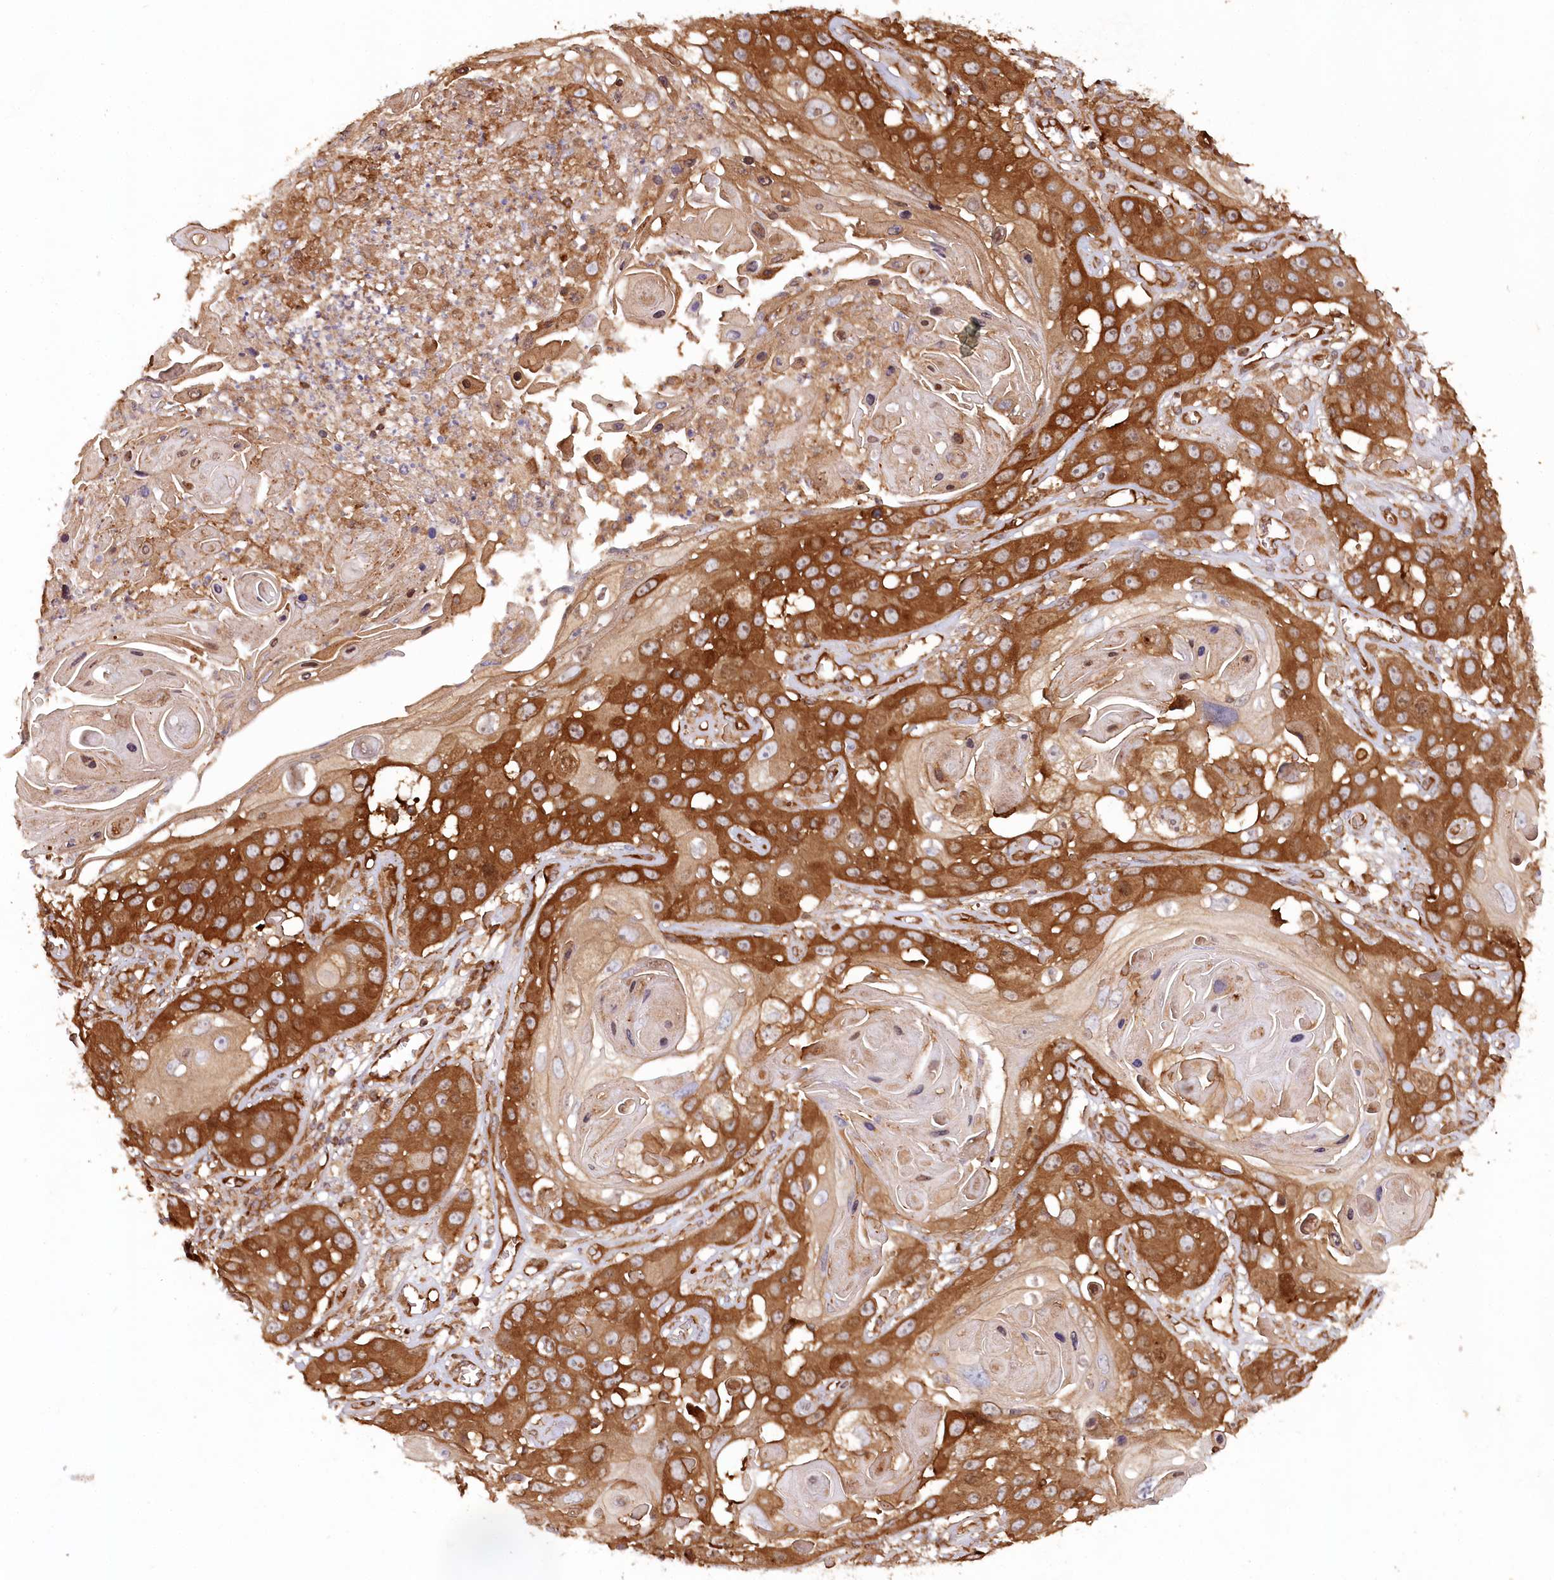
{"staining": {"intensity": "strong", "quantity": ">75%", "location": "cytoplasmic/membranous"}, "tissue": "skin cancer", "cell_type": "Tumor cells", "image_type": "cancer", "snomed": [{"axis": "morphology", "description": "Squamous cell carcinoma, NOS"}, {"axis": "topography", "description": "Skin"}], "caption": "Immunohistochemical staining of skin squamous cell carcinoma exhibits high levels of strong cytoplasmic/membranous staining in approximately >75% of tumor cells.", "gene": "PAIP2", "patient": {"sex": "male", "age": 55}}